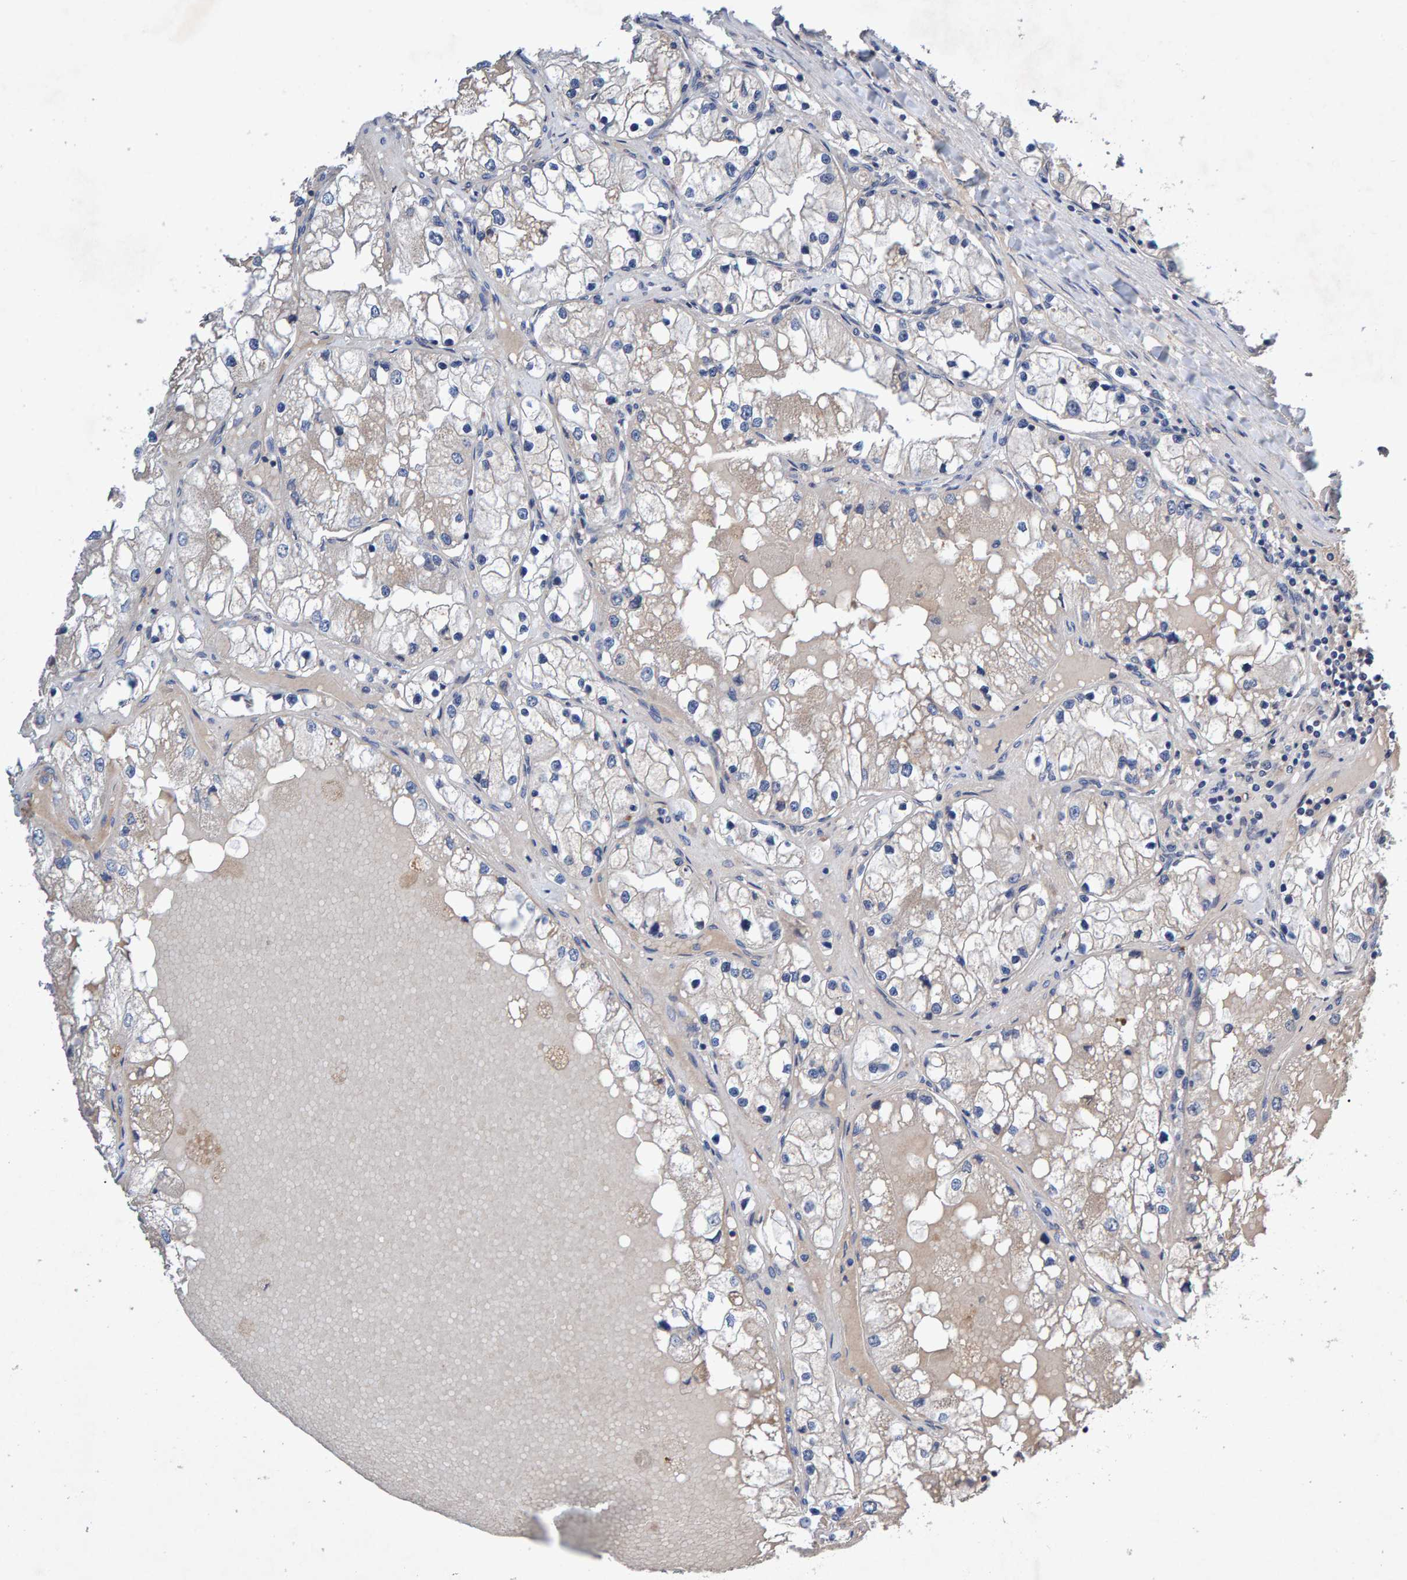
{"staining": {"intensity": "negative", "quantity": "none", "location": "none"}, "tissue": "renal cancer", "cell_type": "Tumor cells", "image_type": "cancer", "snomed": [{"axis": "morphology", "description": "Adenocarcinoma, NOS"}, {"axis": "topography", "description": "Kidney"}], "caption": "Immunohistochemical staining of renal adenocarcinoma displays no significant positivity in tumor cells. The staining was performed using DAB (3,3'-diaminobenzidine) to visualize the protein expression in brown, while the nuclei were stained in blue with hematoxylin (Magnification: 20x).", "gene": "EFR3A", "patient": {"sex": "male", "age": 68}}